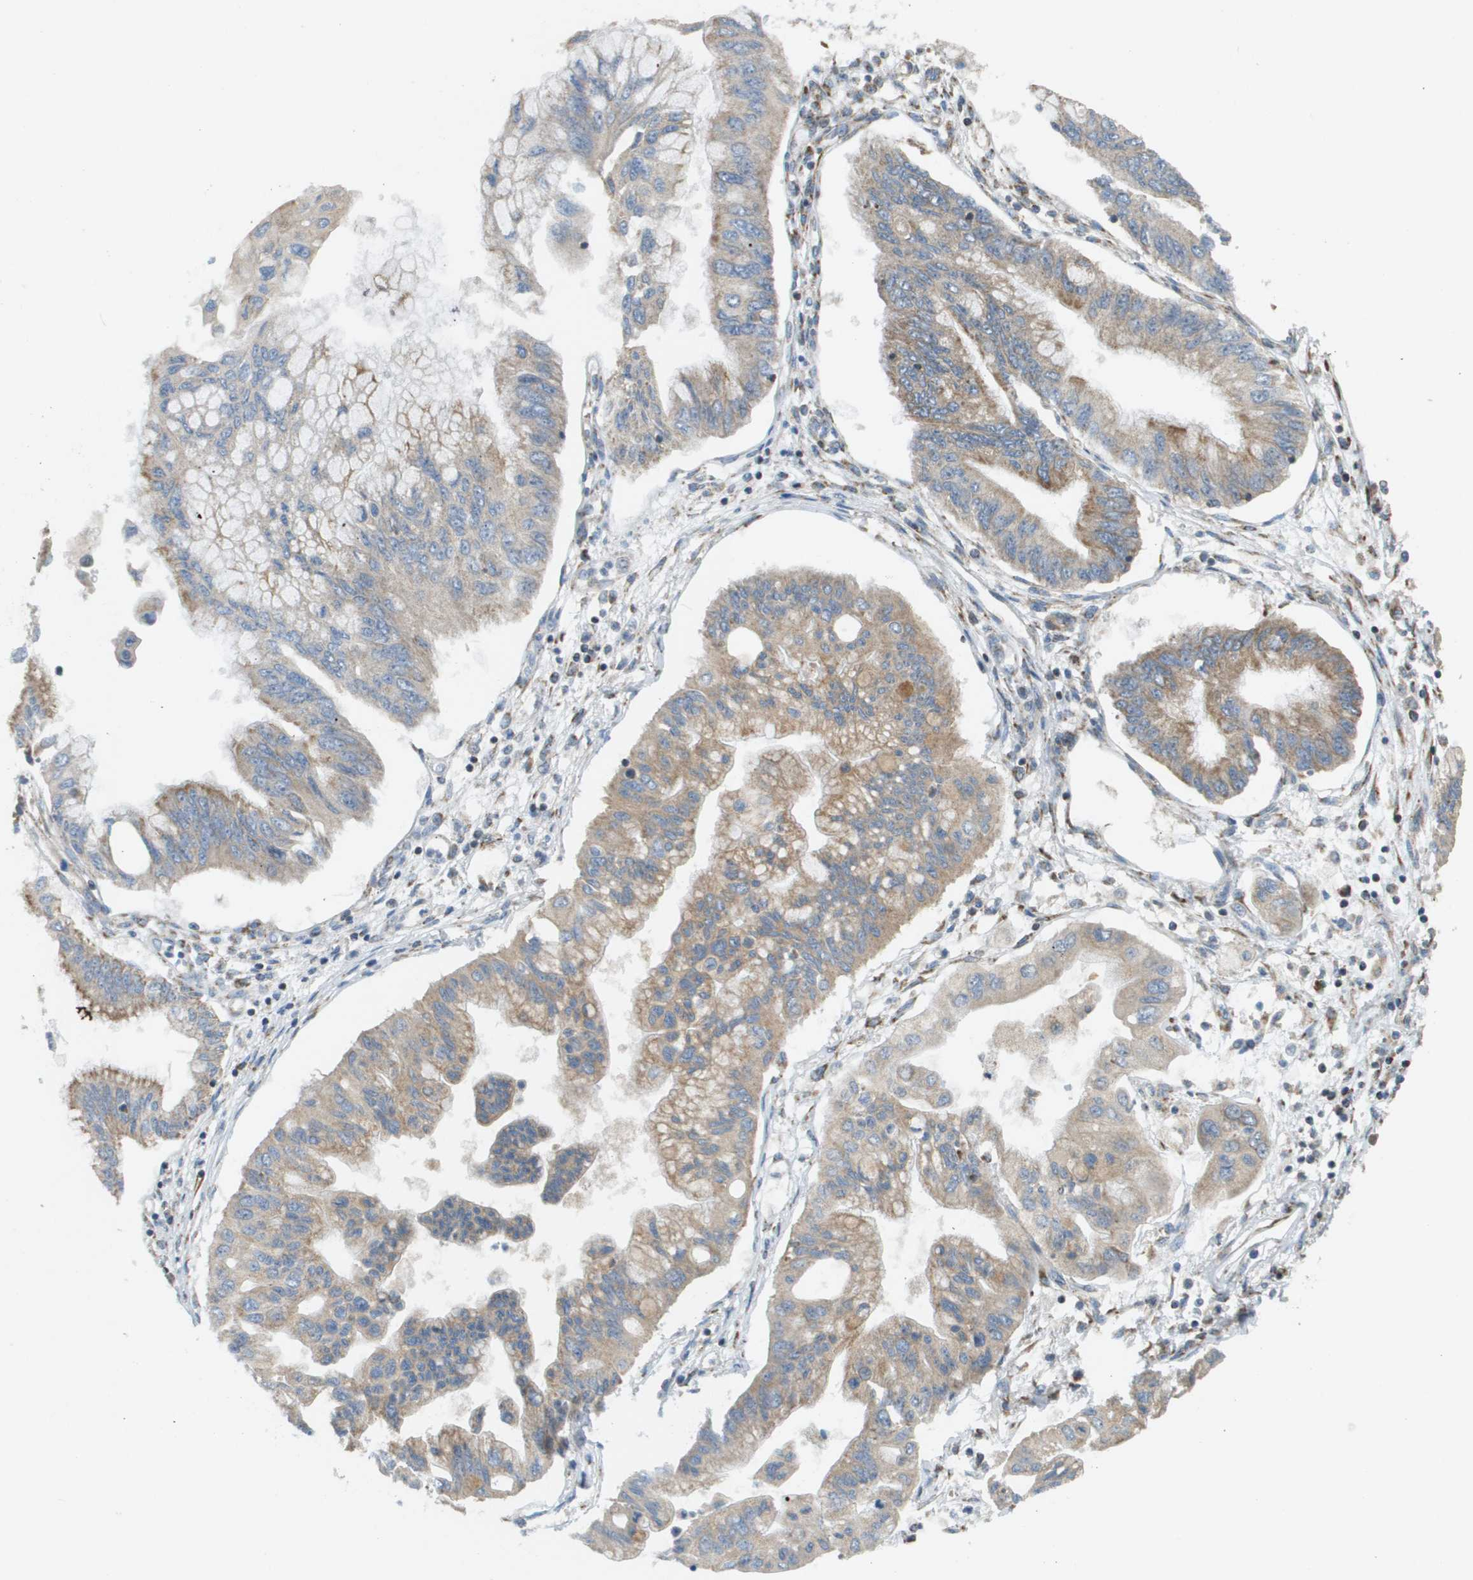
{"staining": {"intensity": "moderate", "quantity": "25%-75%", "location": "cytoplasmic/membranous"}, "tissue": "pancreatic cancer", "cell_type": "Tumor cells", "image_type": "cancer", "snomed": [{"axis": "morphology", "description": "Adenocarcinoma, NOS"}, {"axis": "topography", "description": "Pancreas"}], "caption": "Adenocarcinoma (pancreatic) stained with DAB IHC demonstrates medium levels of moderate cytoplasmic/membranous positivity in approximately 25%-75% of tumor cells.", "gene": "NRK", "patient": {"sex": "female", "age": 77}}